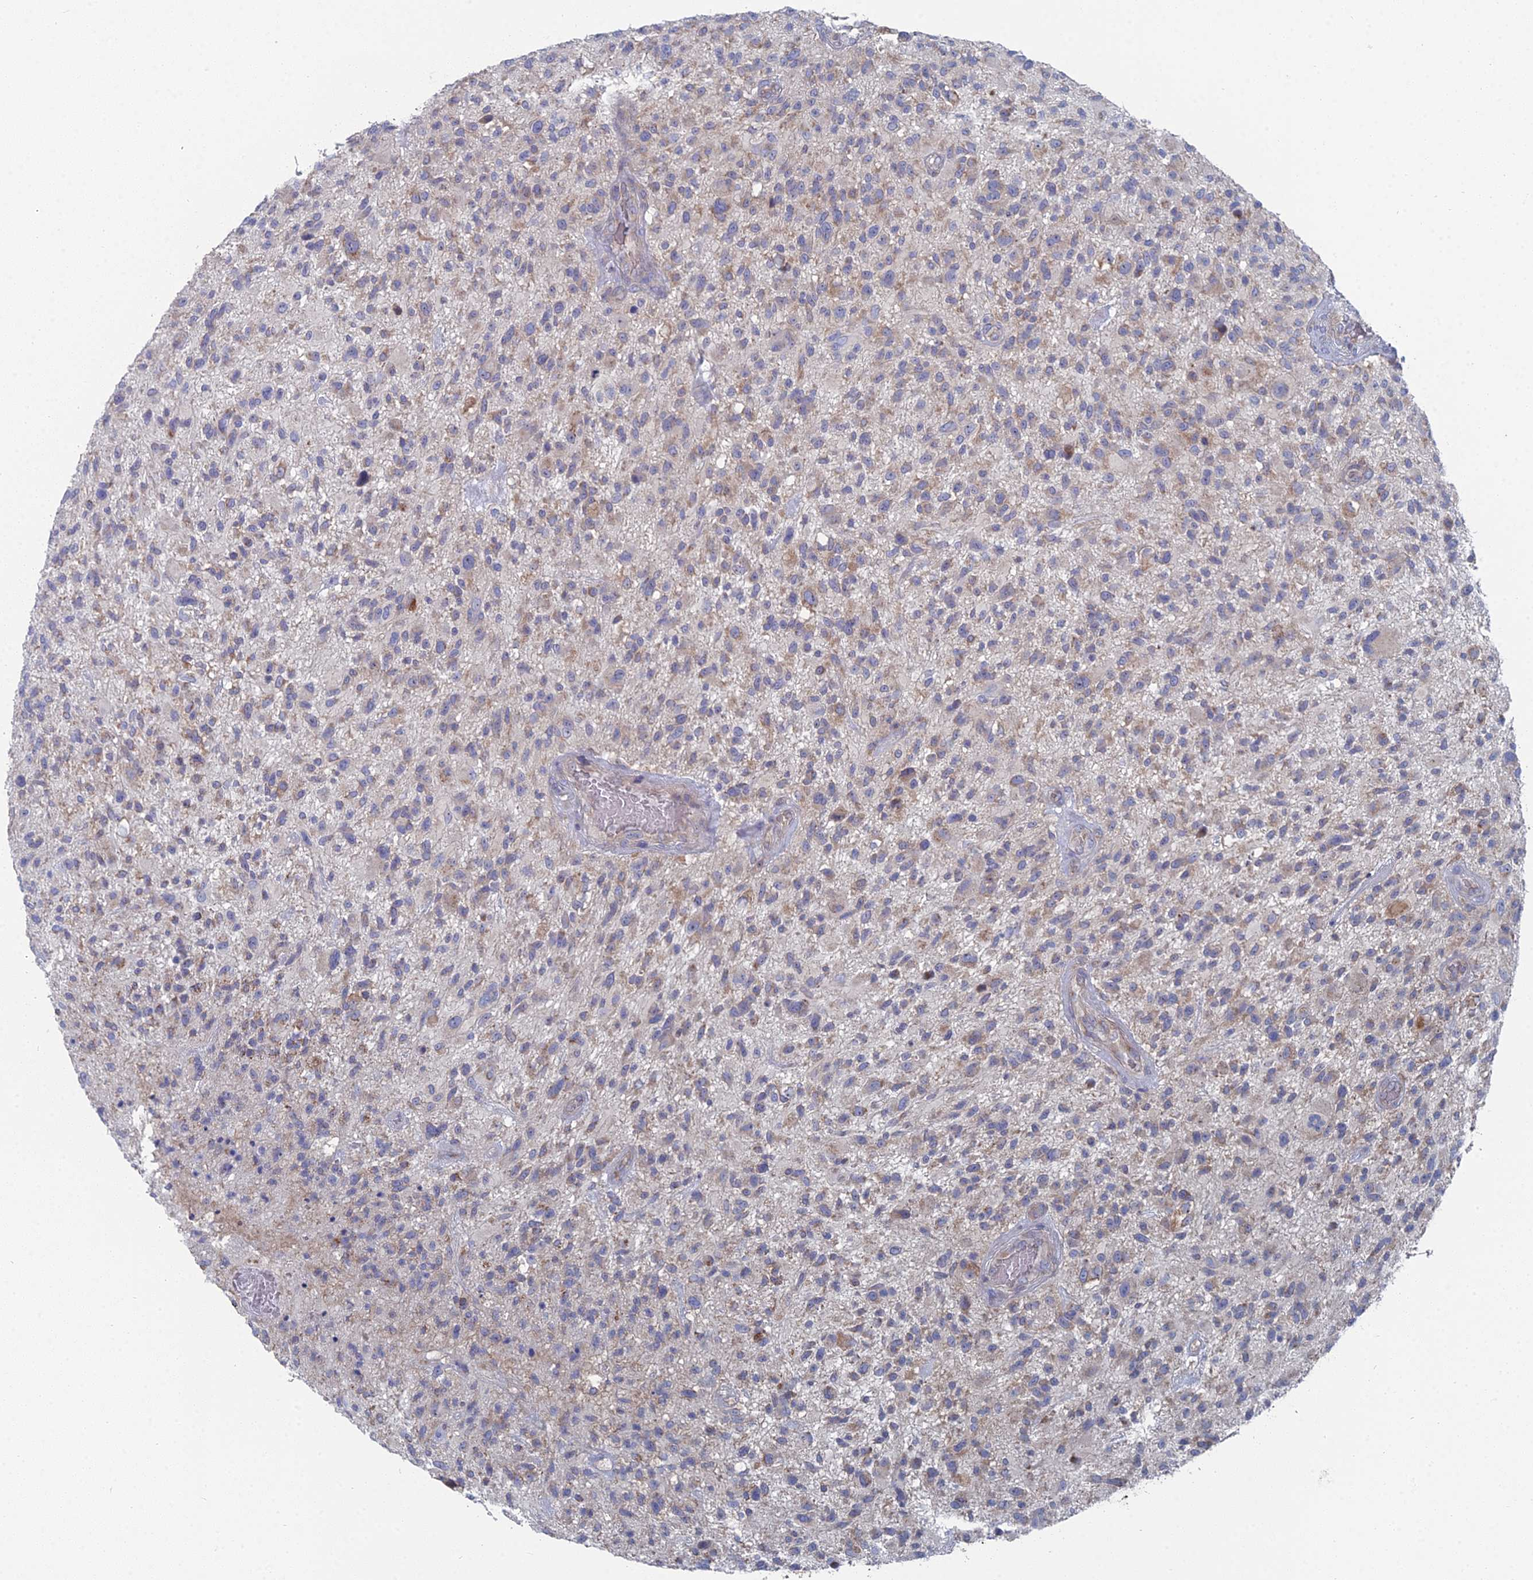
{"staining": {"intensity": "weak", "quantity": "25%-75%", "location": "cytoplasmic/membranous"}, "tissue": "glioma", "cell_type": "Tumor cells", "image_type": "cancer", "snomed": [{"axis": "morphology", "description": "Glioma, malignant, High grade"}, {"axis": "topography", "description": "Brain"}], "caption": "A low amount of weak cytoplasmic/membranous staining is appreciated in approximately 25%-75% of tumor cells in glioma tissue.", "gene": "CCDC149", "patient": {"sex": "male", "age": 47}}